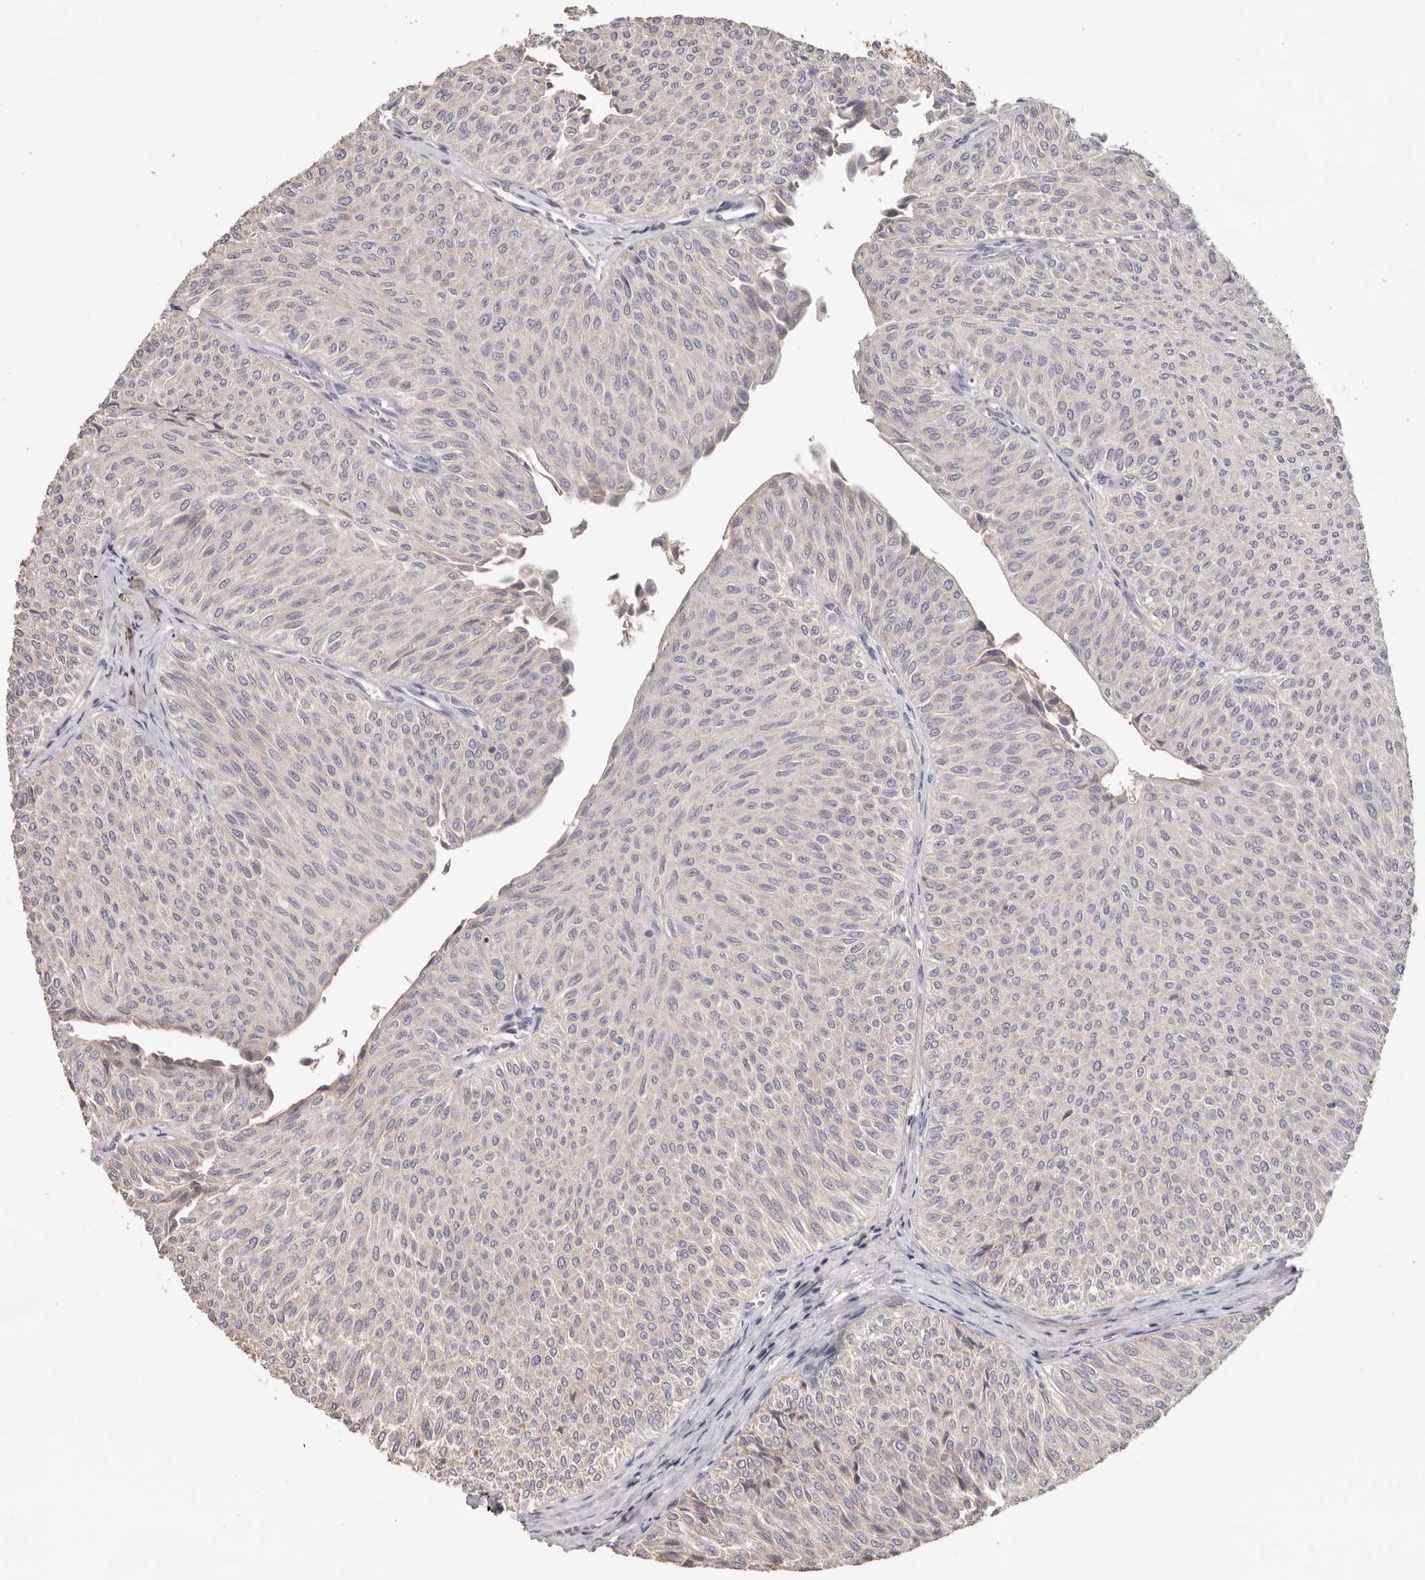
{"staining": {"intensity": "negative", "quantity": "none", "location": "none"}, "tissue": "urothelial cancer", "cell_type": "Tumor cells", "image_type": "cancer", "snomed": [{"axis": "morphology", "description": "Urothelial carcinoma, Low grade"}, {"axis": "topography", "description": "Urinary bladder"}], "caption": "Urothelial cancer was stained to show a protein in brown. There is no significant positivity in tumor cells.", "gene": "HCAR2", "patient": {"sex": "male", "age": 78}}